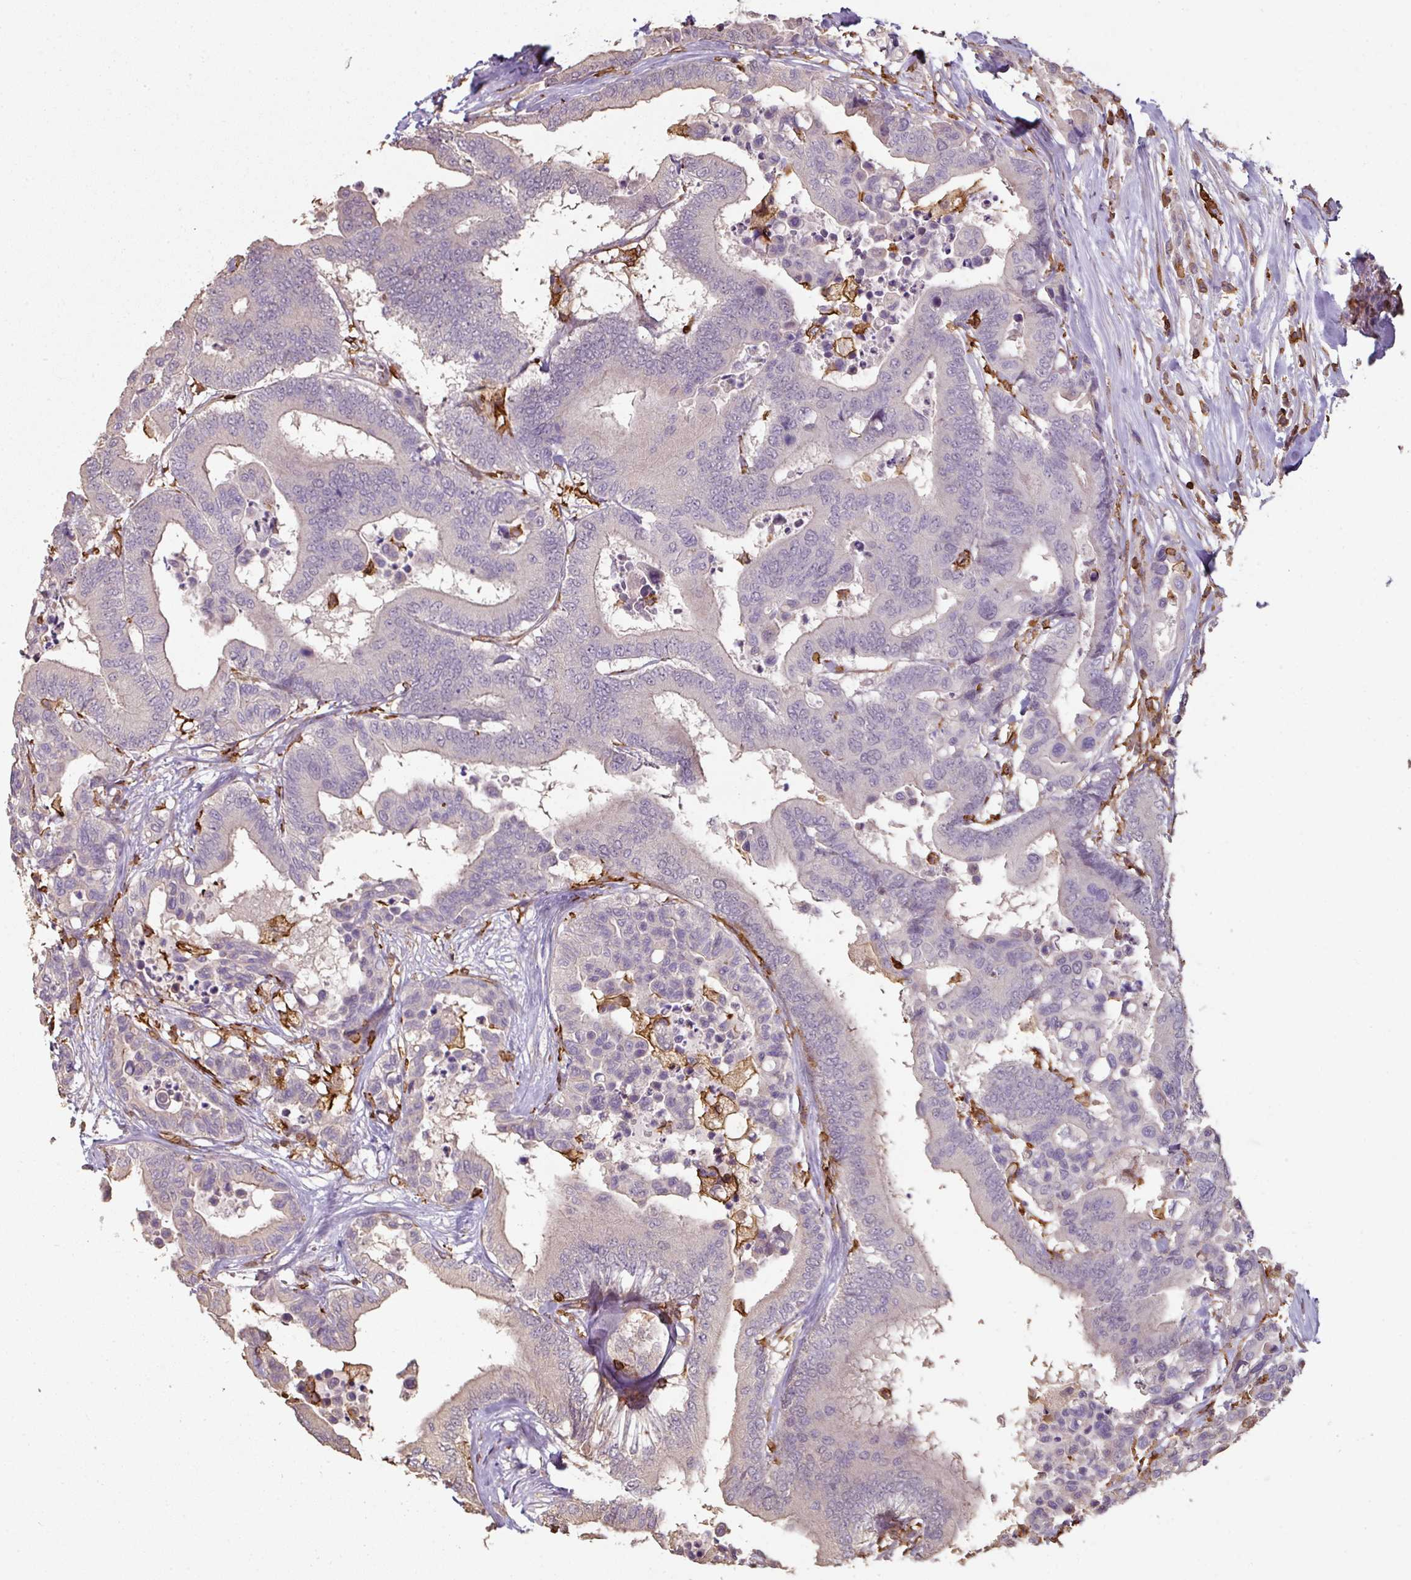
{"staining": {"intensity": "weak", "quantity": "<25%", "location": "cytoplasmic/membranous"}, "tissue": "colorectal cancer", "cell_type": "Tumor cells", "image_type": "cancer", "snomed": [{"axis": "morphology", "description": "Normal tissue, NOS"}, {"axis": "morphology", "description": "Adenocarcinoma, NOS"}, {"axis": "topography", "description": "Colon"}], "caption": "Micrograph shows no protein expression in tumor cells of colorectal cancer tissue.", "gene": "OLFML2B", "patient": {"sex": "male", "age": 82}}